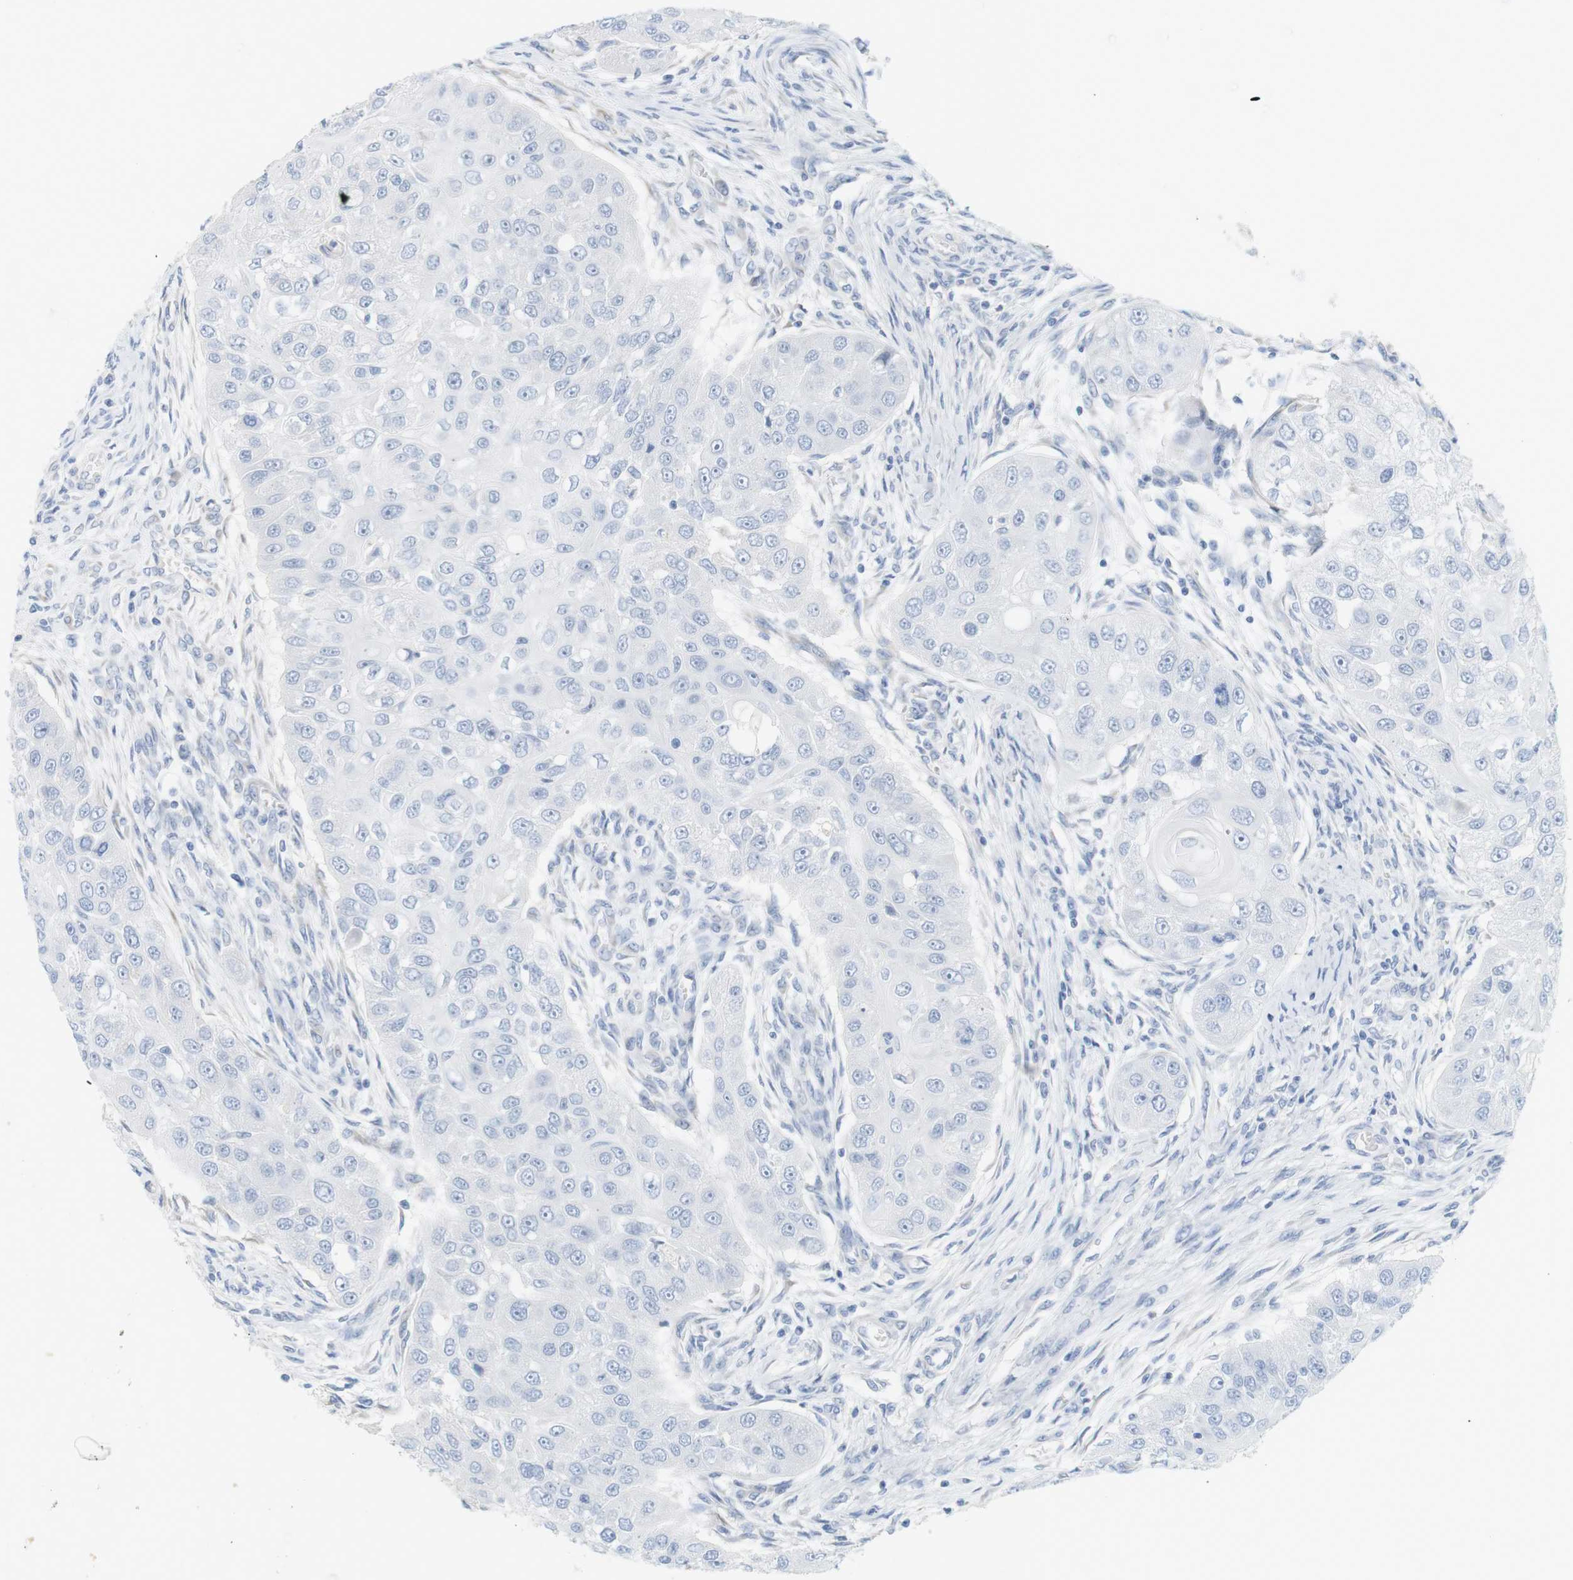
{"staining": {"intensity": "negative", "quantity": "none", "location": "none"}, "tissue": "head and neck cancer", "cell_type": "Tumor cells", "image_type": "cancer", "snomed": [{"axis": "morphology", "description": "Normal tissue, NOS"}, {"axis": "morphology", "description": "Squamous cell carcinoma, NOS"}, {"axis": "topography", "description": "Skeletal muscle"}, {"axis": "topography", "description": "Head-Neck"}], "caption": "The immunohistochemistry image has no significant staining in tumor cells of head and neck cancer (squamous cell carcinoma) tissue. The staining is performed using DAB brown chromogen with nuclei counter-stained in using hematoxylin.", "gene": "RGS9", "patient": {"sex": "male", "age": 51}}